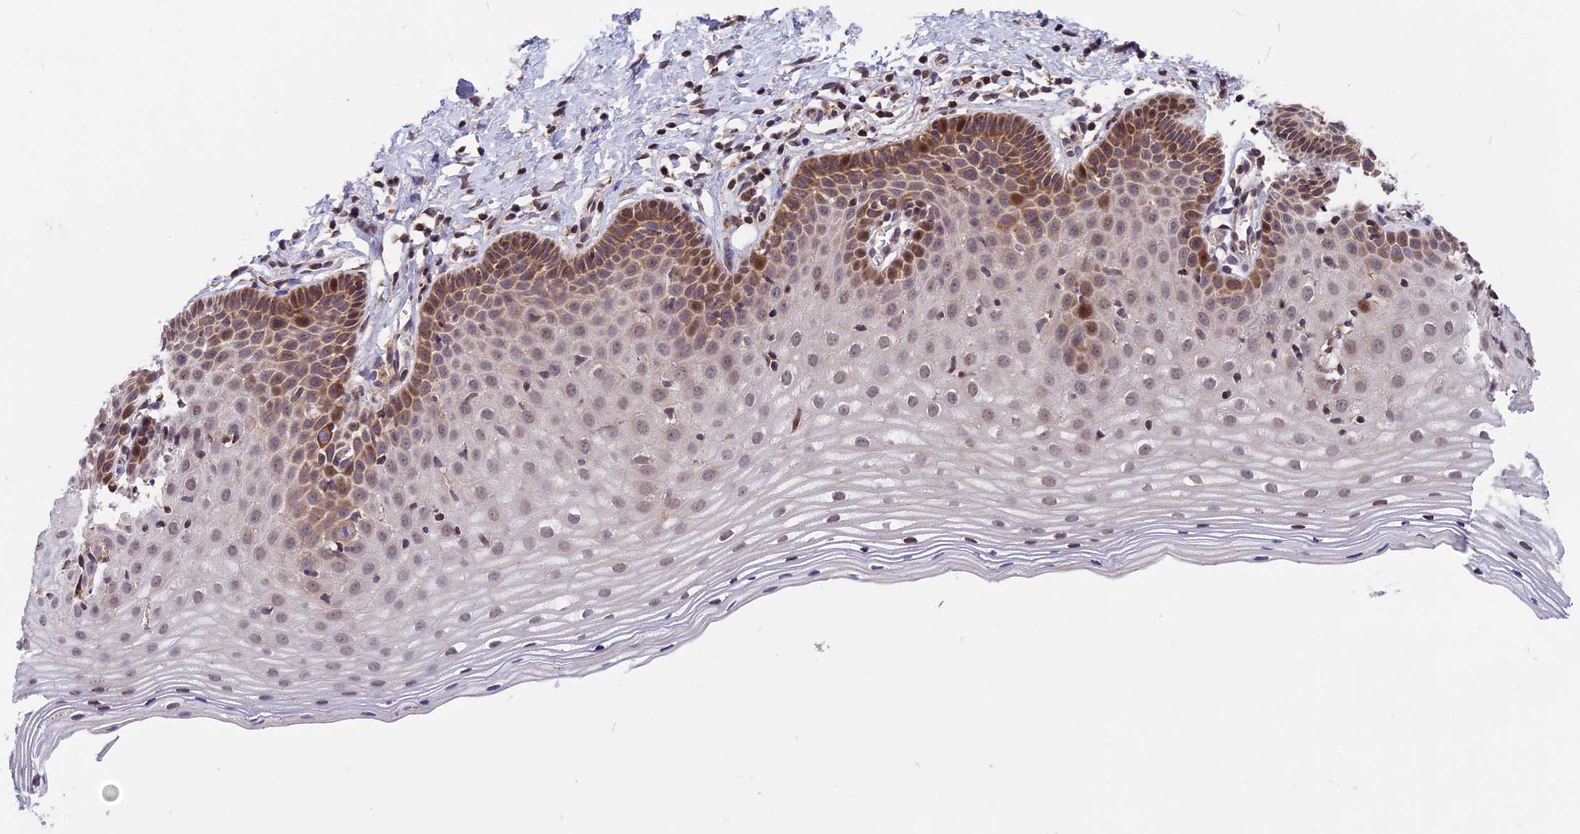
{"staining": {"intensity": "moderate", "quantity": ">75%", "location": "cytoplasmic/membranous,nuclear"}, "tissue": "cervix", "cell_type": "Glandular cells", "image_type": "normal", "snomed": [{"axis": "morphology", "description": "Normal tissue, NOS"}, {"axis": "topography", "description": "Cervix"}], "caption": "Approximately >75% of glandular cells in benign cervix demonstrate moderate cytoplasmic/membranous,nuclear protein staining as visualized by brown immunohistochemical staining.", "gene": "RERGL", "patient": {"sex": "female", "age": 36}}